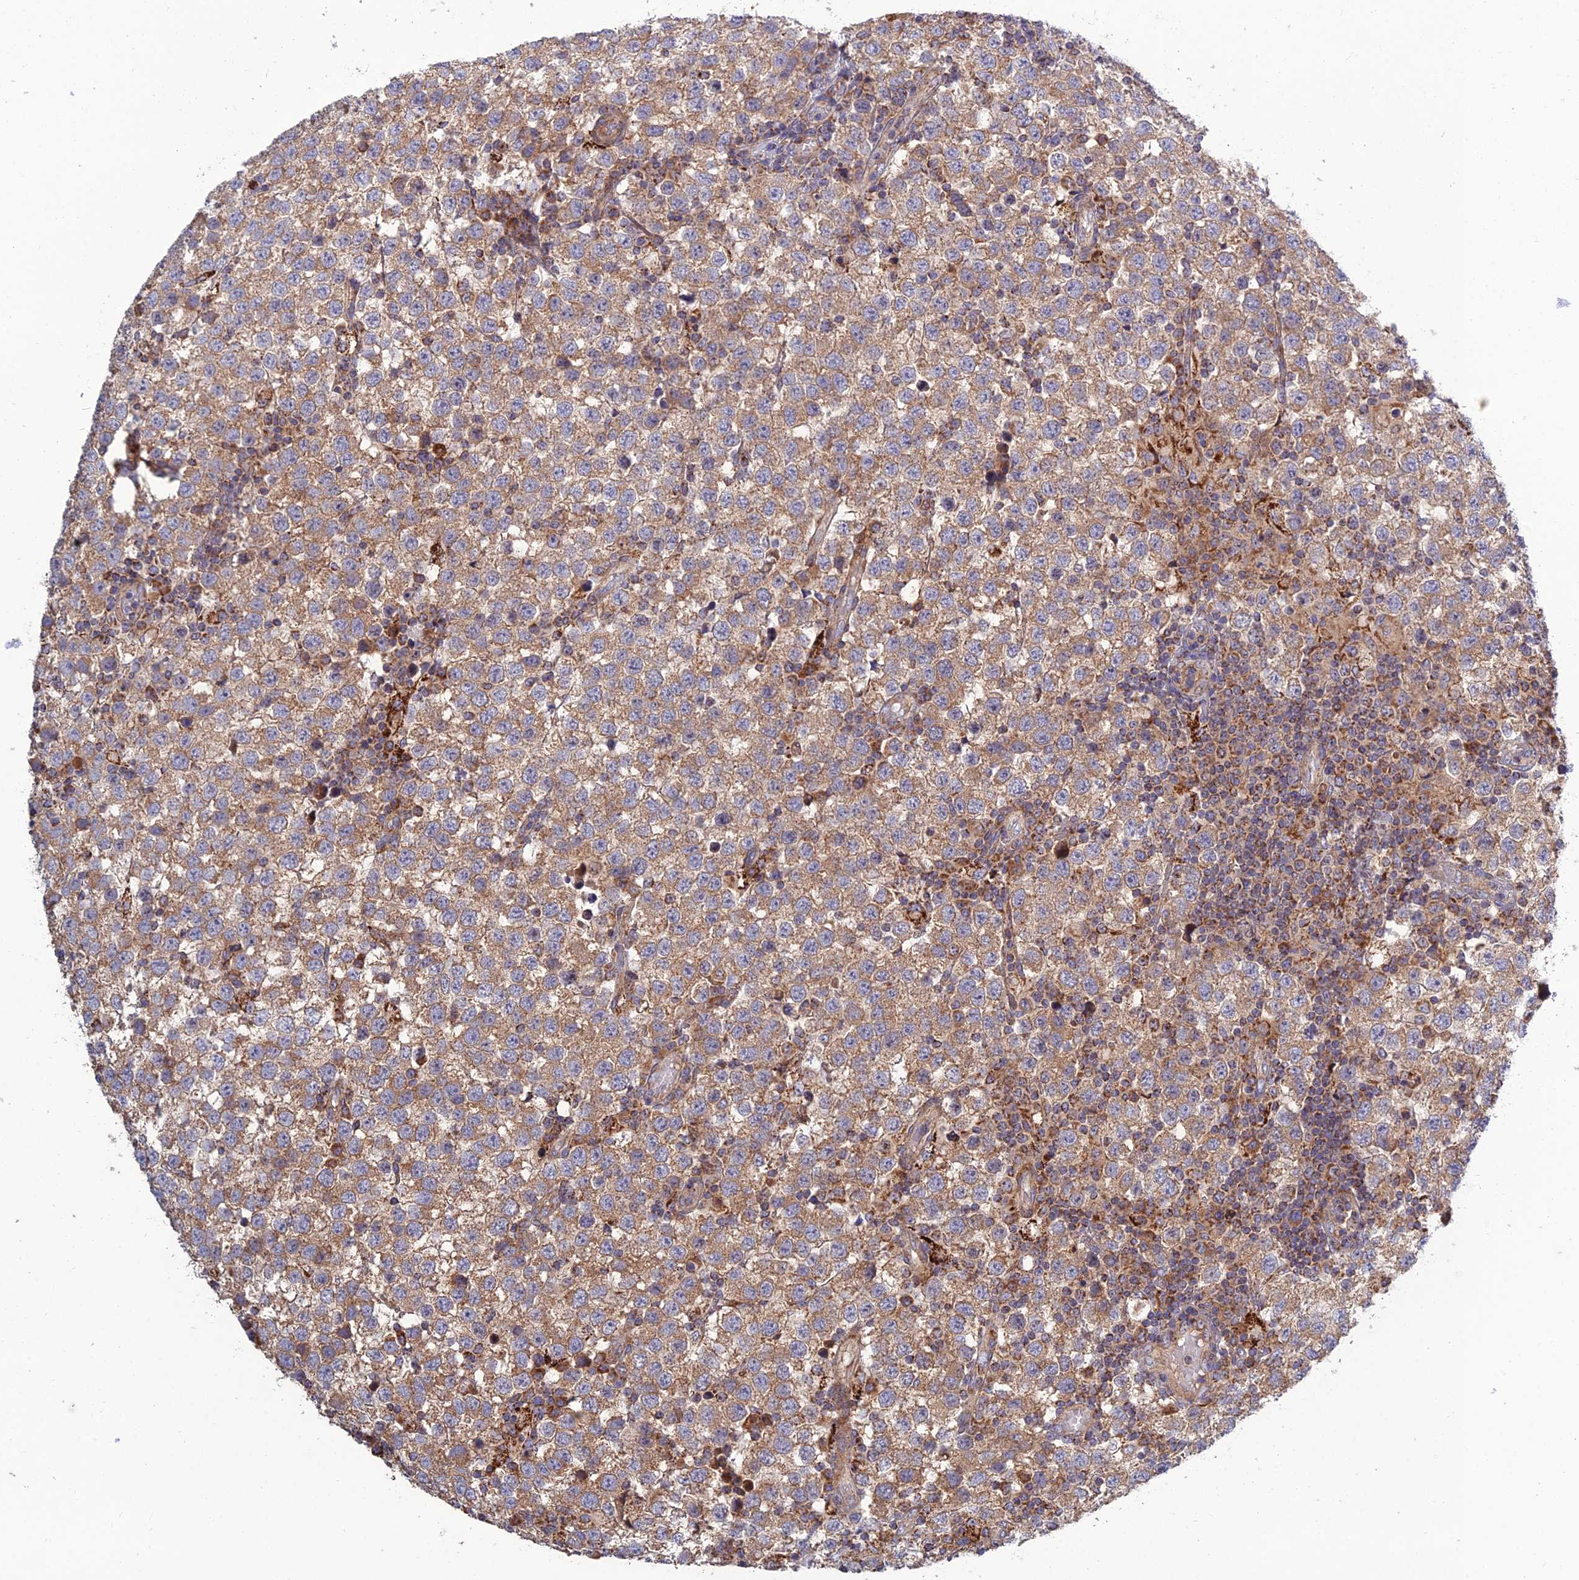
{"staining": {"intensity": "weak", "quantity": ">75%", "location": "cytoplasmic/membranous"}, "tissue": "testis cancer", "cell_type": "Tumor cells", "image_type": "cancer", "snomed": [{"axis": "morphology", "description": "Seminoma, NOS"}, {"axis": "topography", "description": "Testis"}], "caption": "A low amount of weak cytoplasmic/membranous staining is seen in about >75% of tumor cells in testis cancer tissue. (IHC, brightfield microscopy, high magnification).", "gene": "RIC8B", "patient": {"sex": "male", "age": 34}}